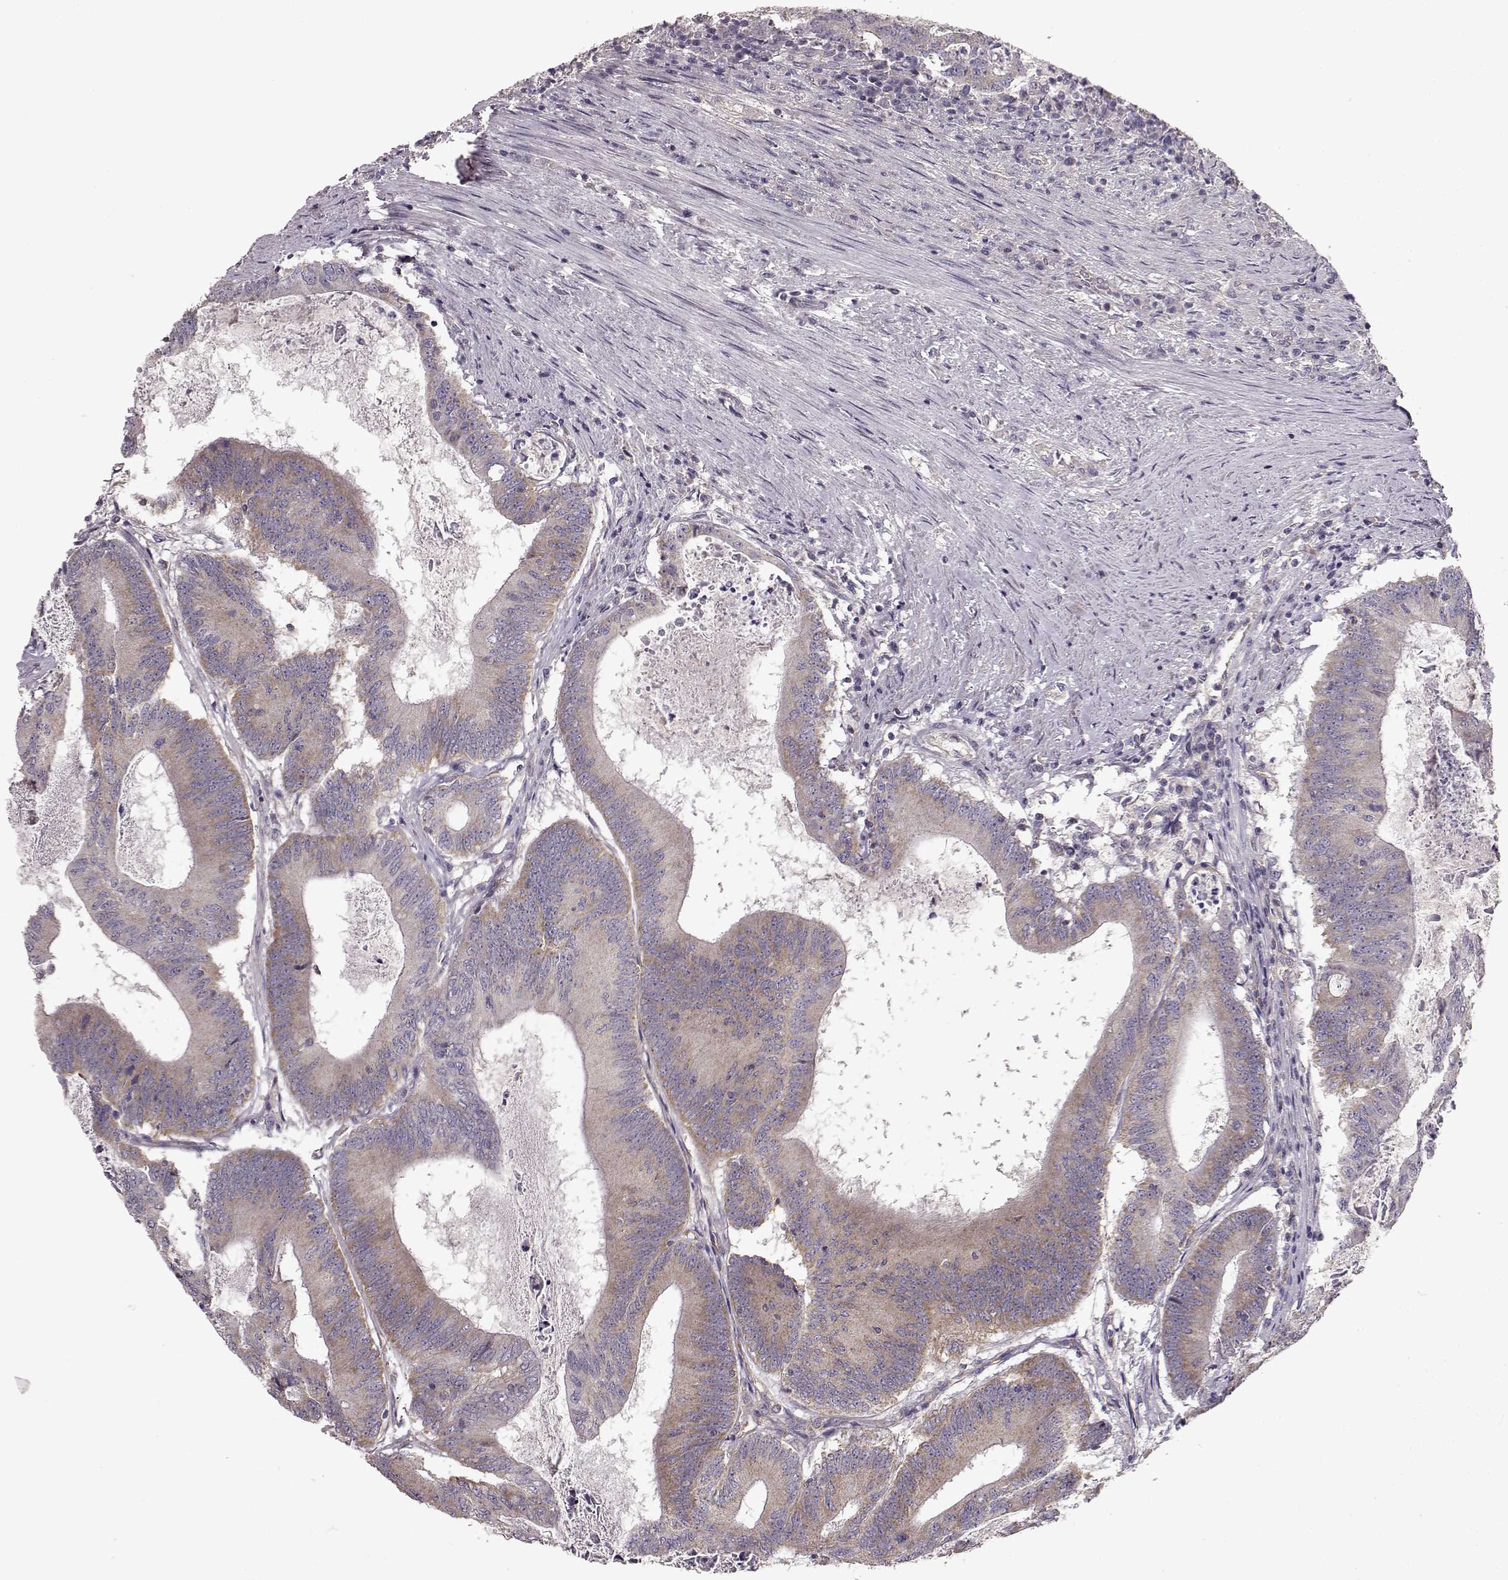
{"staining": {"intensity": "weak", "quantity": "25%-75%", "location": "cytoplasmic/membranous"}, "tissue": "colorectal cancer", "cell_type": "Tumor cells", "image_type": "cancer", "snomed": [{"axis": "morphology", "description": "Adenocarcinoma, NOS"}, {"axis": "topography", "description": "Colon"}], "caption": "Tumor cells show low levels of weak cytoplasmic/membranous expression in about 25%-75% of cells in colorectal adenocarcinoma. Nuclei are stained in blue.", "gene": "ERBB3", "patient": {"sex": "female", "age": 70}}